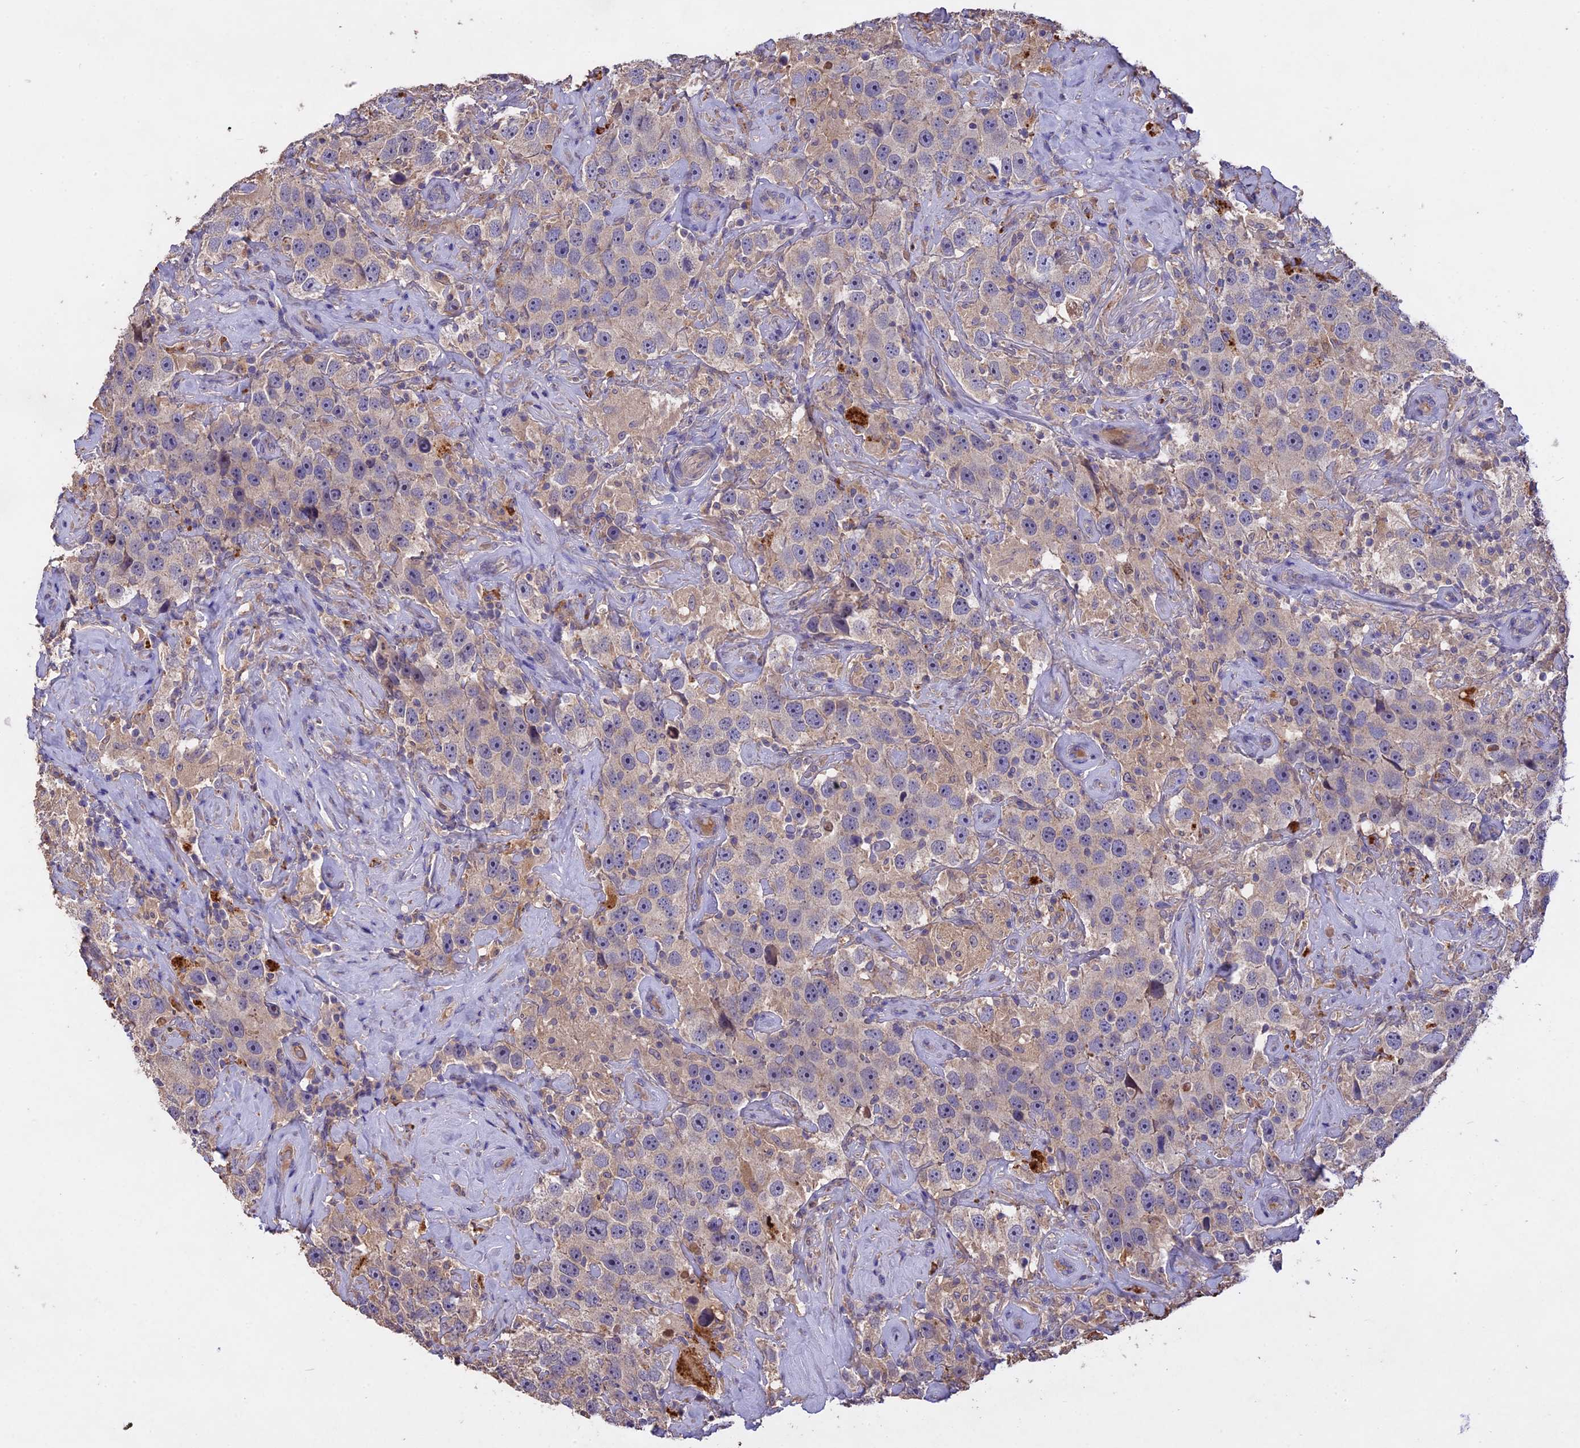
{"staining": {"intensity": "weak", "quantity": "<25%", "location": "cytoplasmic/membranous"}, "tissue": "testis cancer", "cell_type": "Tumor cells", "image_type": "cancer", "snomed": [{"axis": "morphology", "description": "Seminoma, NOS"}, {"axis": "topography", "description": "Testis"}], "caption": "Immunohistochemistry (IHC) micrograph of neoplastic tissue: human testis cancer stained with DAB reveals no significant protein expression in tumor cells.", "gene": "SLC26A4", "patient": {"sex": "male", "age": 49}}